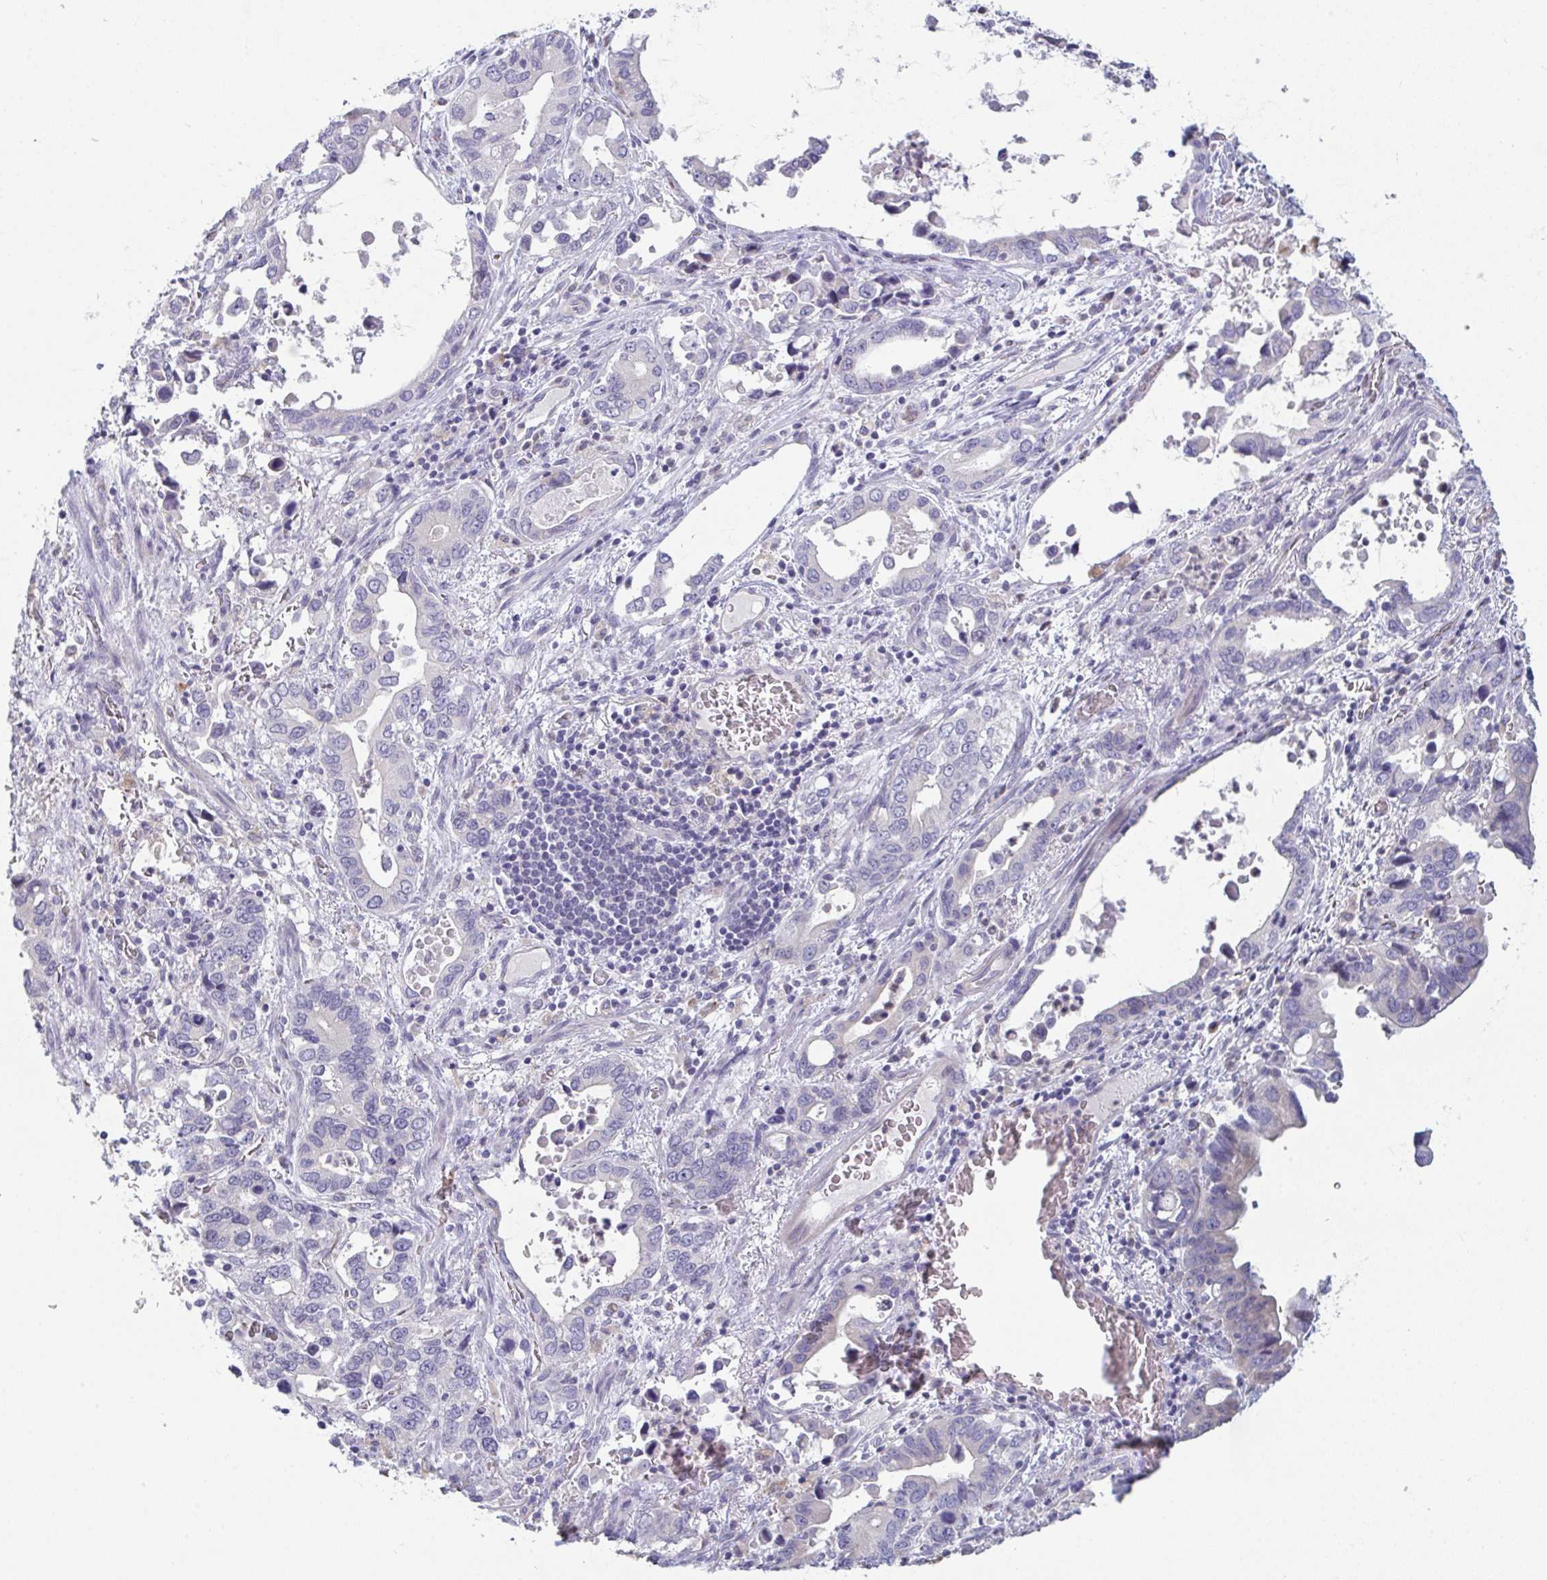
{"staining": {"intensity": "negative", "quantity": "none", "location": "none"}, "tissue": "stomach cancer", "cell_type": "Tumor cells", "image_type": "cancer", "snomed": [{"axis": "morphology", "description": "Adenocarcinoma, NOS"}, {"axis": "topography", "description": "Stomach, upper"}], "caption": "Histopathology image shows no significant protein staining in tumor cells of stomach cancer (adenocarcinoma). The staining was performed using DAB to visualize the protein expression in brown, while the nuclei were stained in blue with hematoxylin (Magnification: 20x).", "gene": "PTPRD", "patient": {"sex": "male", "age": 74}}